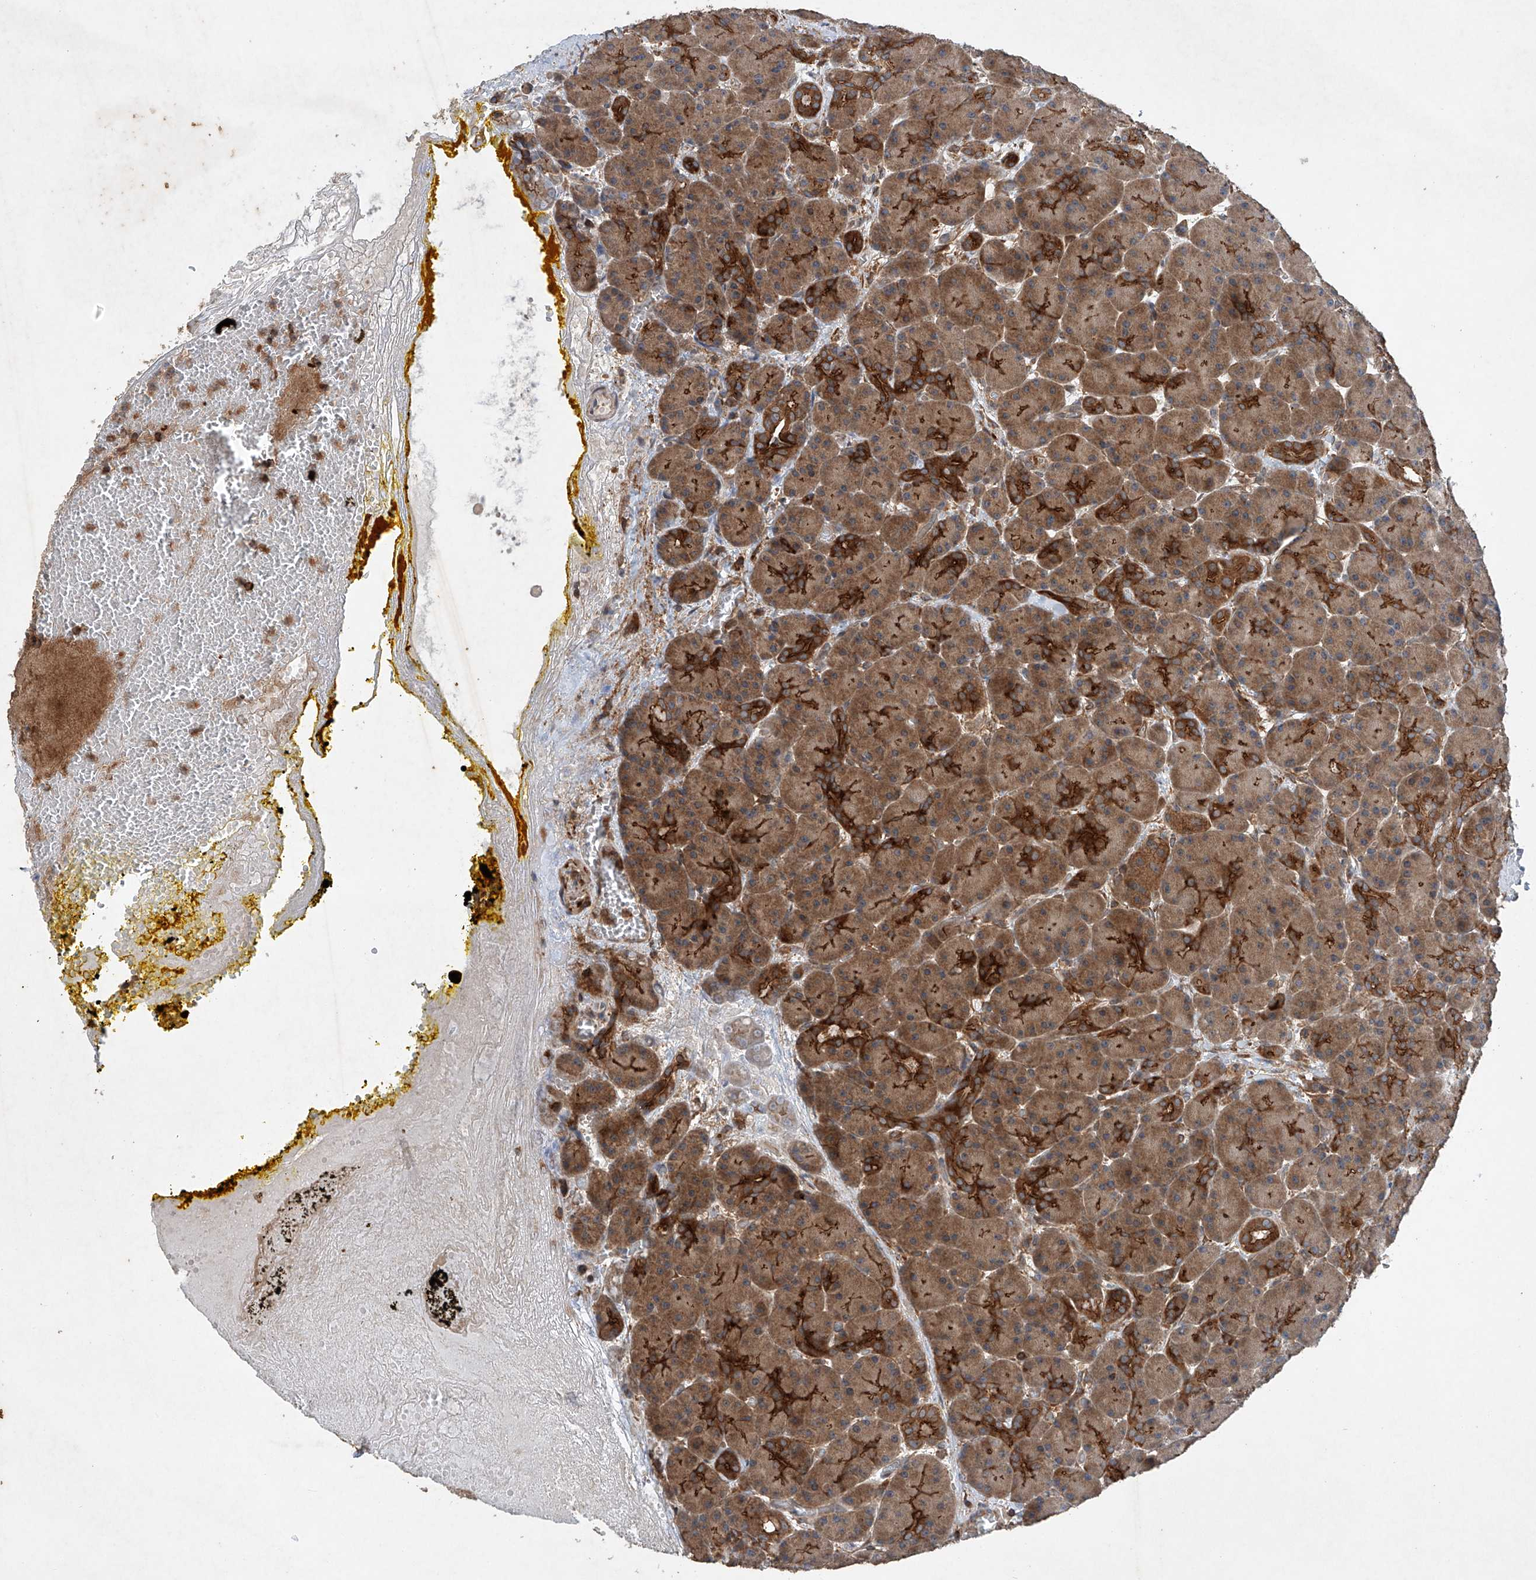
{"staining": {"intensity": "strong", "quantity": ">75%", "location": "cytoplasmic/membranous"}, "tissue": "pancreas", "cell_type": "Exocrine glandular cells", "image_type": "normal", "snomed": [{"axis": "morphology", "description": "Normal tissue, NOS"}, {"axis": "topography", "description": "Pancreas"}], "caption": "A micrograph of pancreas stained for a protein displays strong cytoplasmic/membranous brown staining in exocrine glandular cells. (Stains: DAB (3,3'-diaminobenzidine) in brown, nuclei in blue, Microscopy: brightfield microscopy at high magnification).", "gene": "CEP85L", "patient": {"sex": "male", "age": 63}}